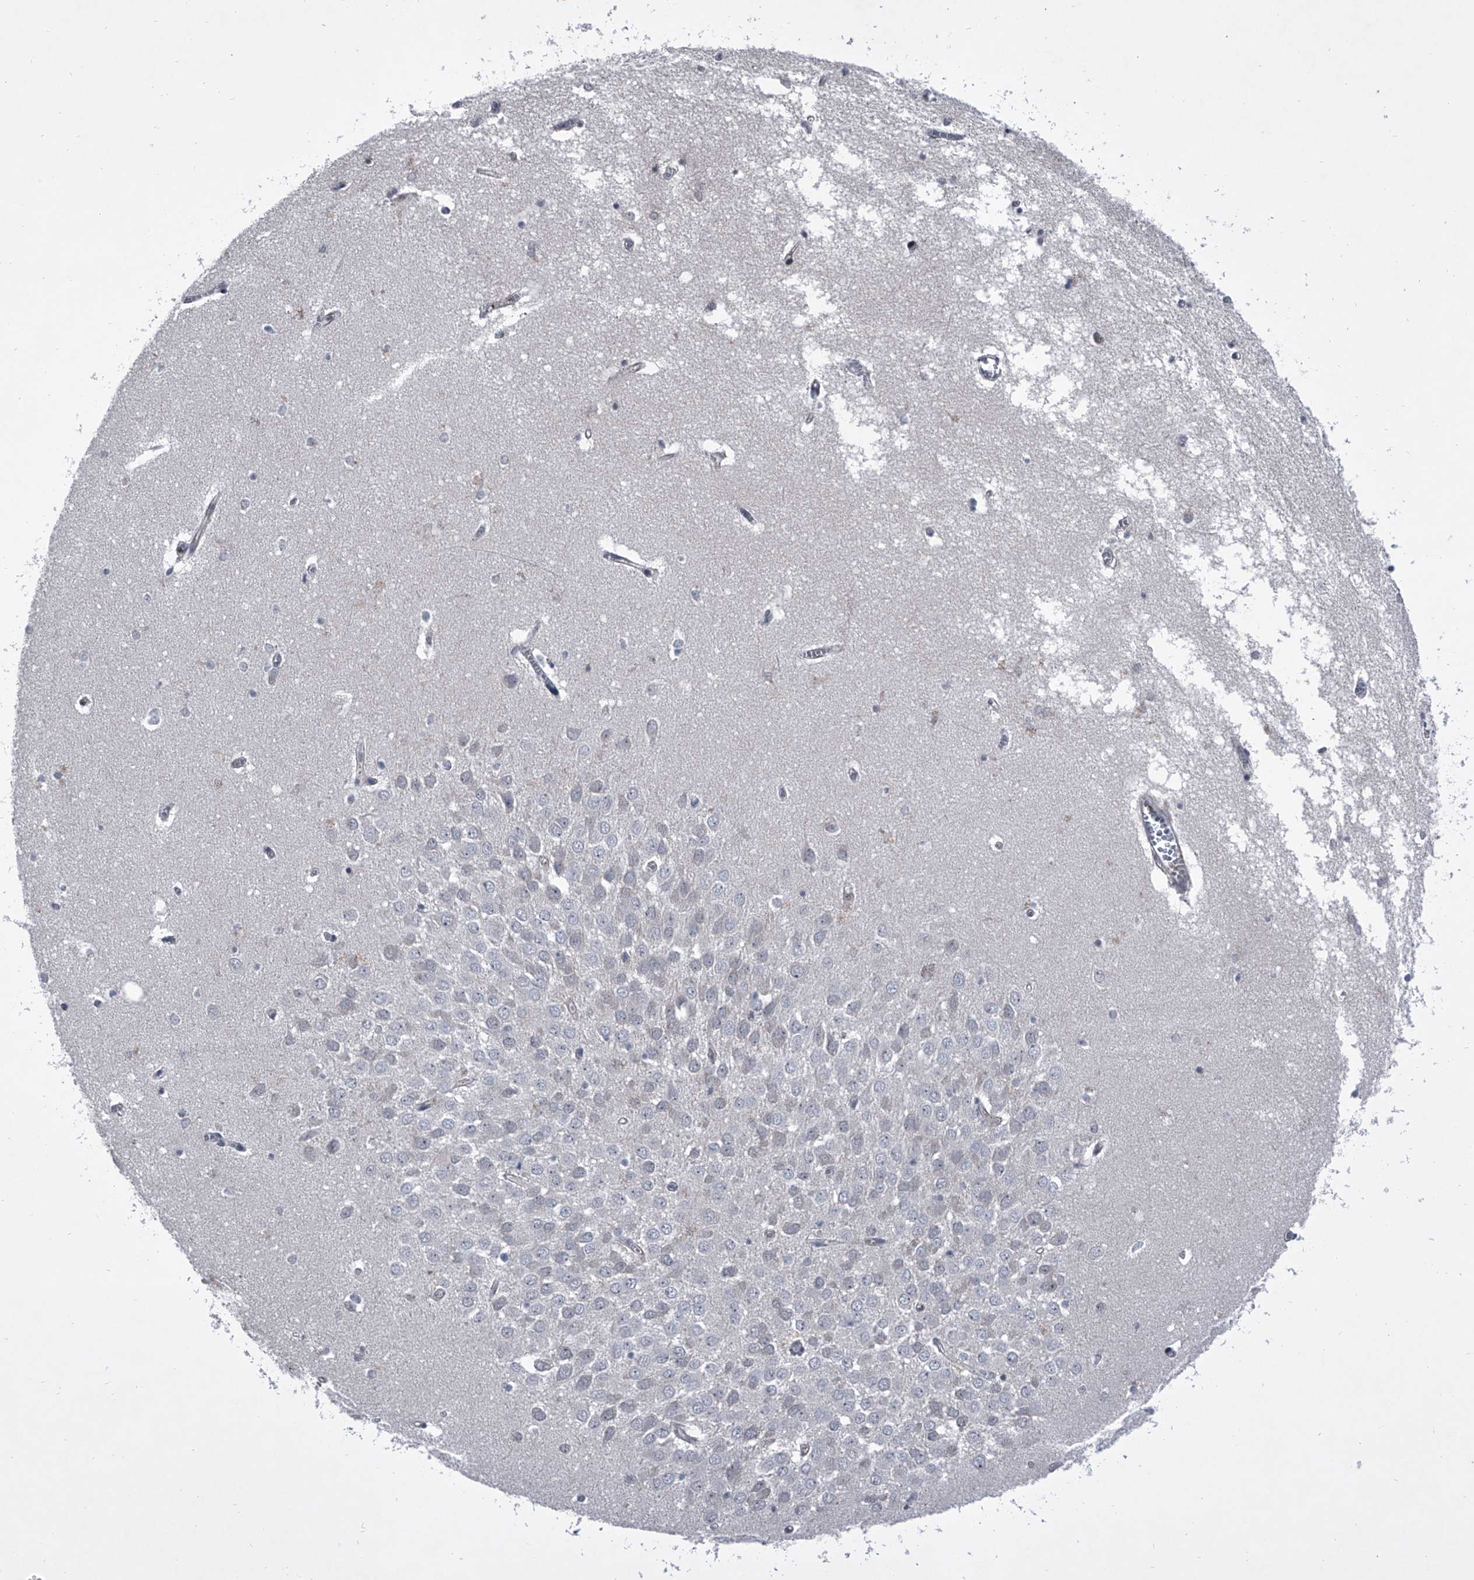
{"staining": {"intensity": "negative", "quantity": "none", "location": "none"}, "tissue": "hippocampus", "cell_type": "Glial cells", "image_type": "normal", "snomed": [{"axis": "morphology", "description": "Normal tissue, NOS"}, {"axis": "topography", "description": "Hippocampus"}], "caption": "The immunohistochemistry micrograph has no significant positivity in glial cells of hippocampus. The staining was performed using DAB to visualize the protein expression in brown, while the nuclei were stained in blue with hematoxylin (Magnification: 20x).", "gene": "ELK4", "patient": {"sex": "male", "age": 70}}